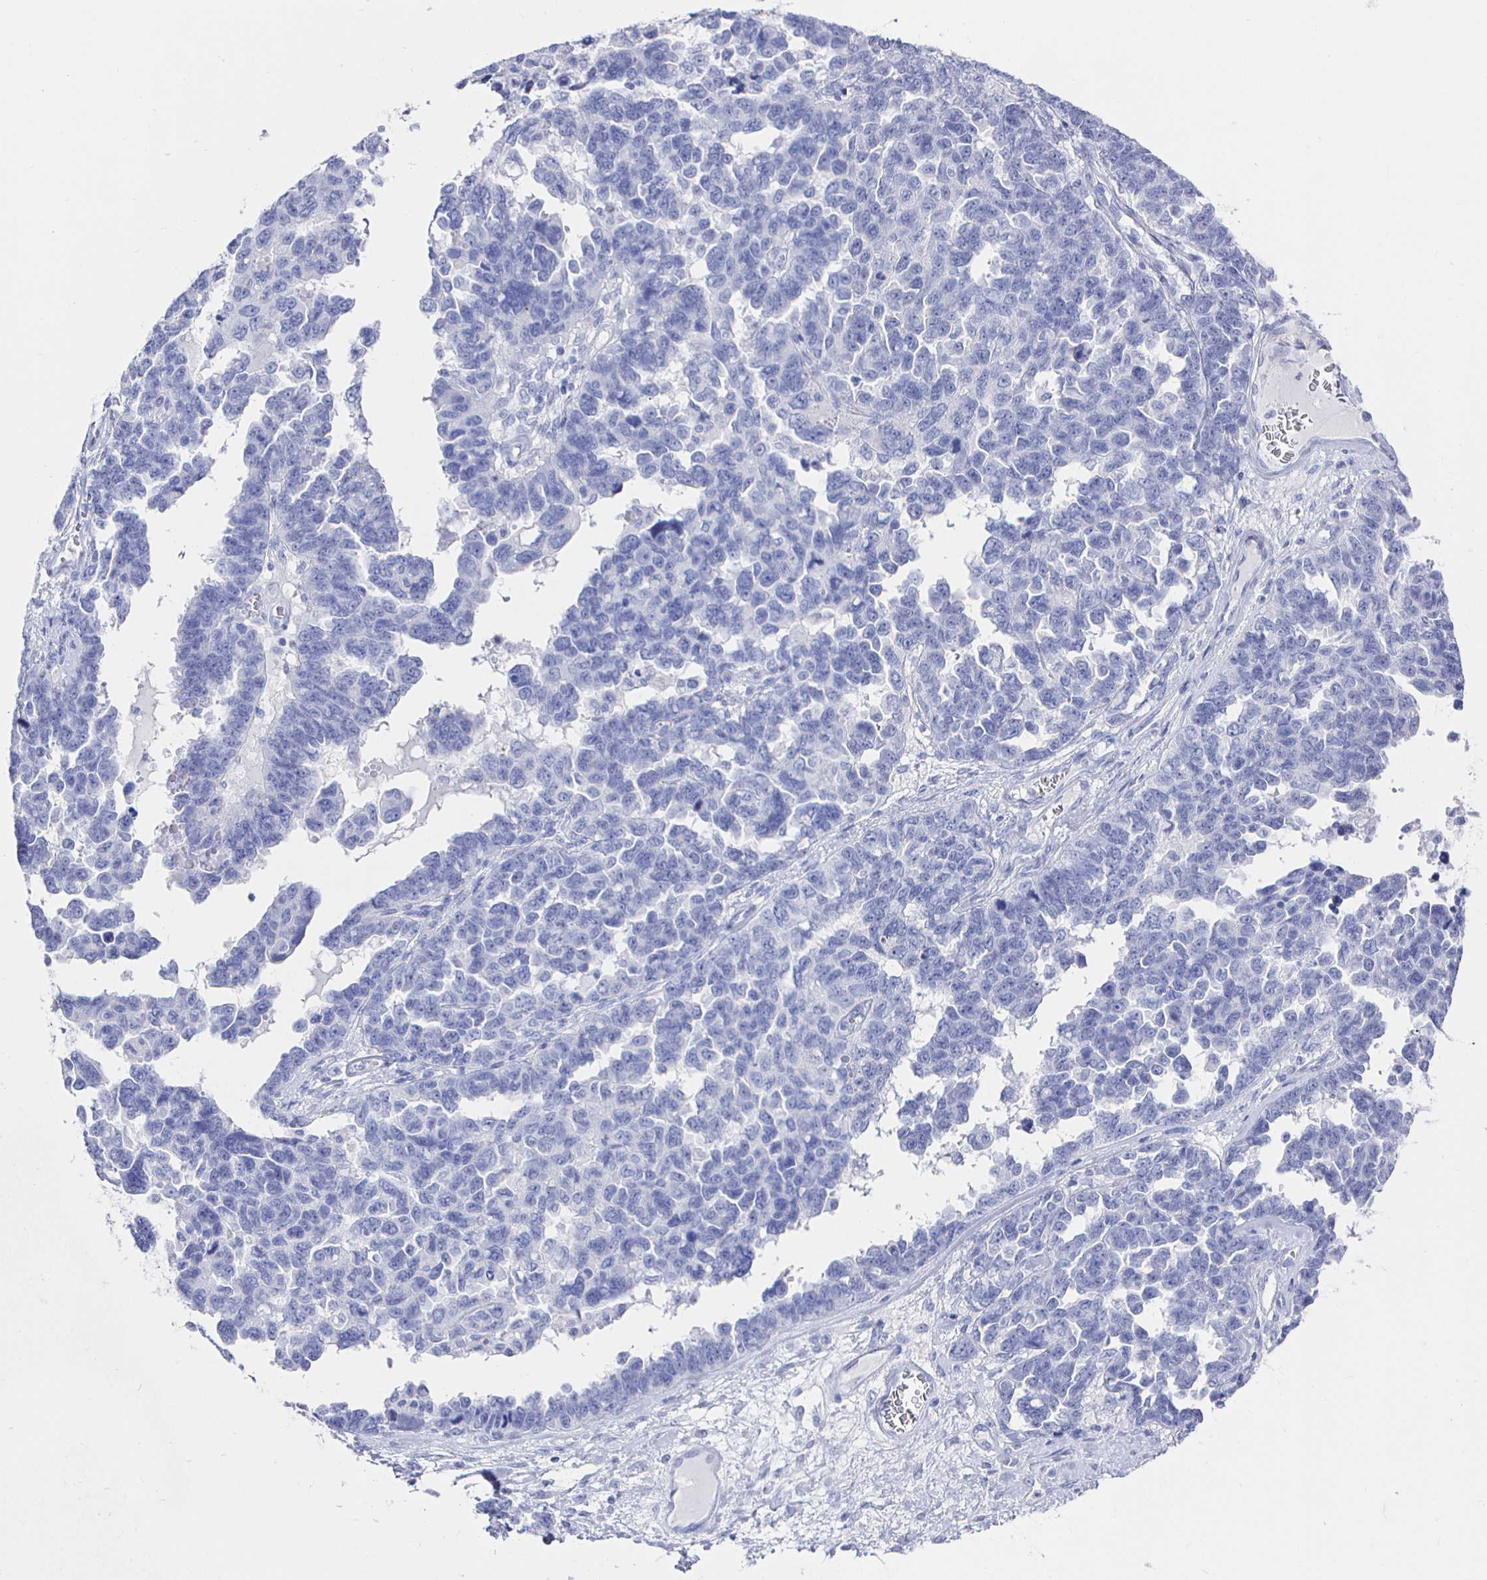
{"staining": {"intensity": "negative", "quantity": "none", "location": "none"}, "tissue": "ovarian cancer", "cell_type": "Tumor cells", "image_type": "cancer", "snomed": [{"axis": "morphology", "description": "Cystadenocarcinoma, serous, NOS"}, {"axis": "topography", "description": "Ovary"}], "caption": "There is no significant positivity in tumor cells of ovarian serous cystadenocarcinoma.", "gene": "CLCA1", "patient": {"sex": "female", "age": 69}}